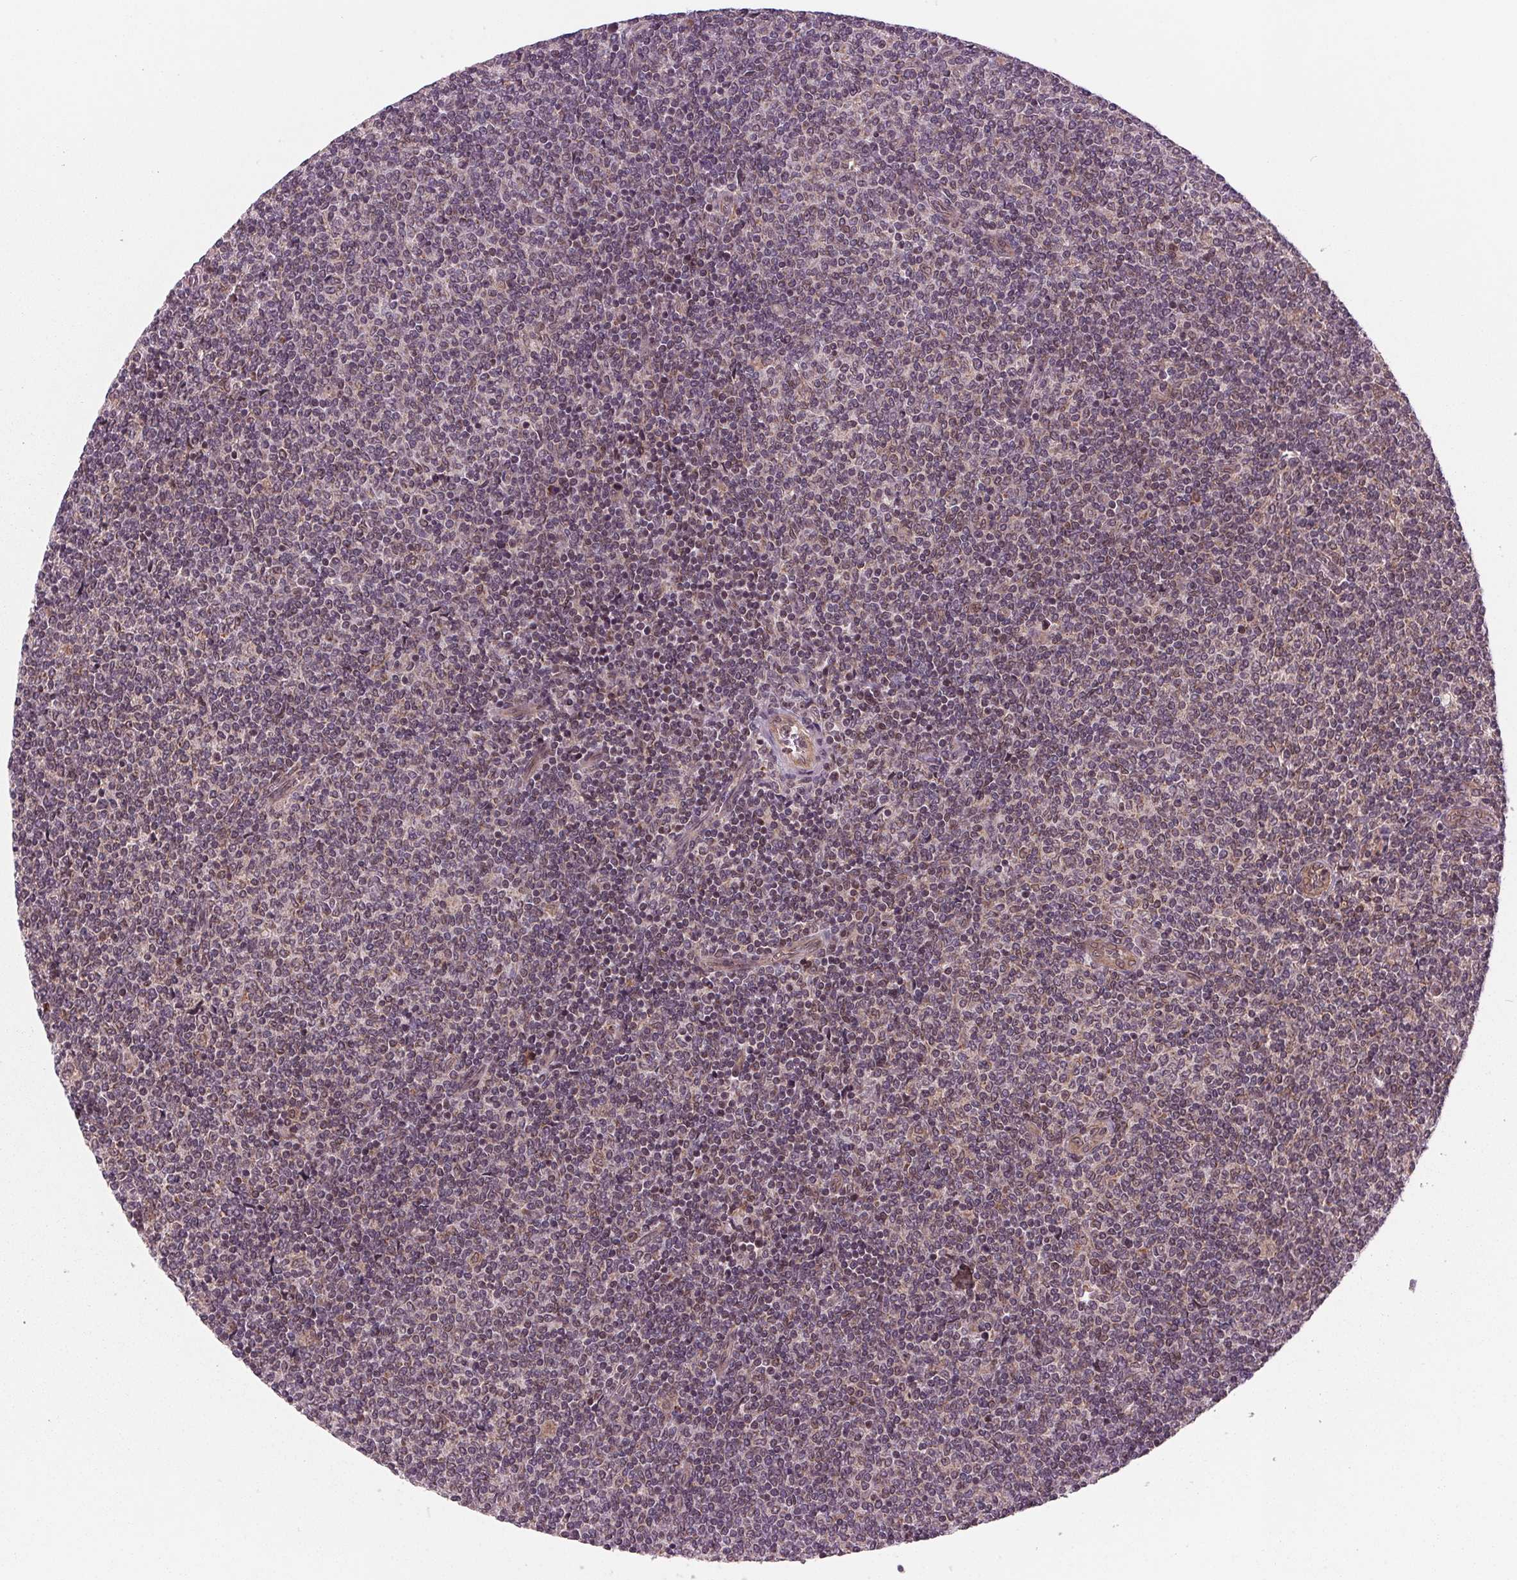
{"staining": {"intensity": "weak", "quantity": "25%-75%", "location": "cytoplasmic/membranous"}, "tissue": "lymphoma", "cell_type": "Tumor cells", "image_type": "cancer", "snomed": [{"axis": "morphology", "description": "Malignant lymphoma, non-Hodgkin's type, Low grade"}, {"axis": "topography", "description": "Lymph node"}], "caption": "The histopathology image demonstrates immunohistochemical staining of low-grade malignant lymphoma, non-Hodgkin's type. There is weak cytoplasmic/membranous expression is identified in approximately 25%-75% of tumor cells.", "gene": "STAT3", "patient": {"sex": "male", "age": 52}}